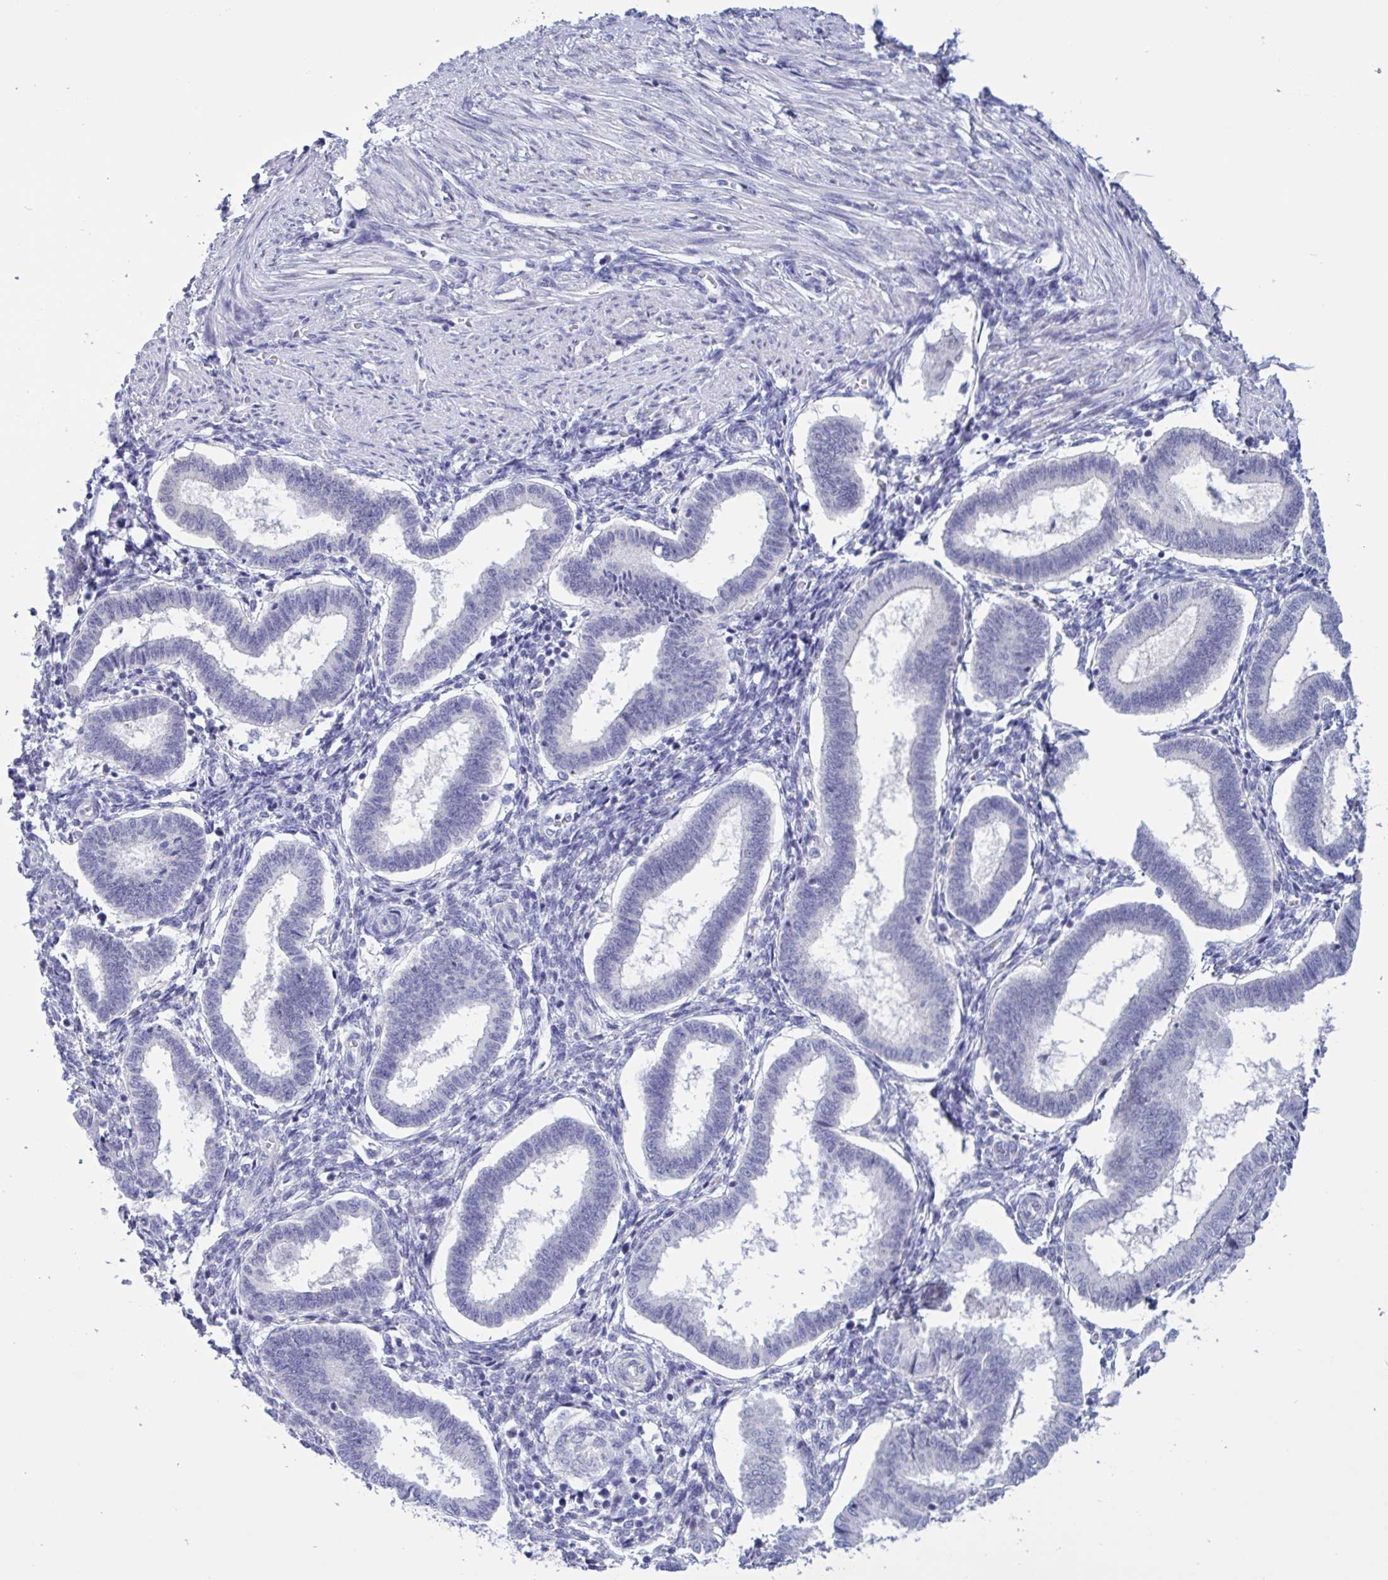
{"staining": {"intensity": "negative", "quantity": "none", "location": "none"}, "tissue": "endometrium", "cell_type": "Cells in endometrial stroma", "image_type": "normal", "snomed": [{"axis": "morphology", "description": "Normal tissue, NOS"}, {"axis": "topography", "description": "Endometrium"}], "caption": "This is an immunohistochemistry histopathology image of unremarkable endometrium. There is no expression in cells in endometrial stroma.", "gene": "SERPINB13", "patient": {"sex": "female", "age": 24}}